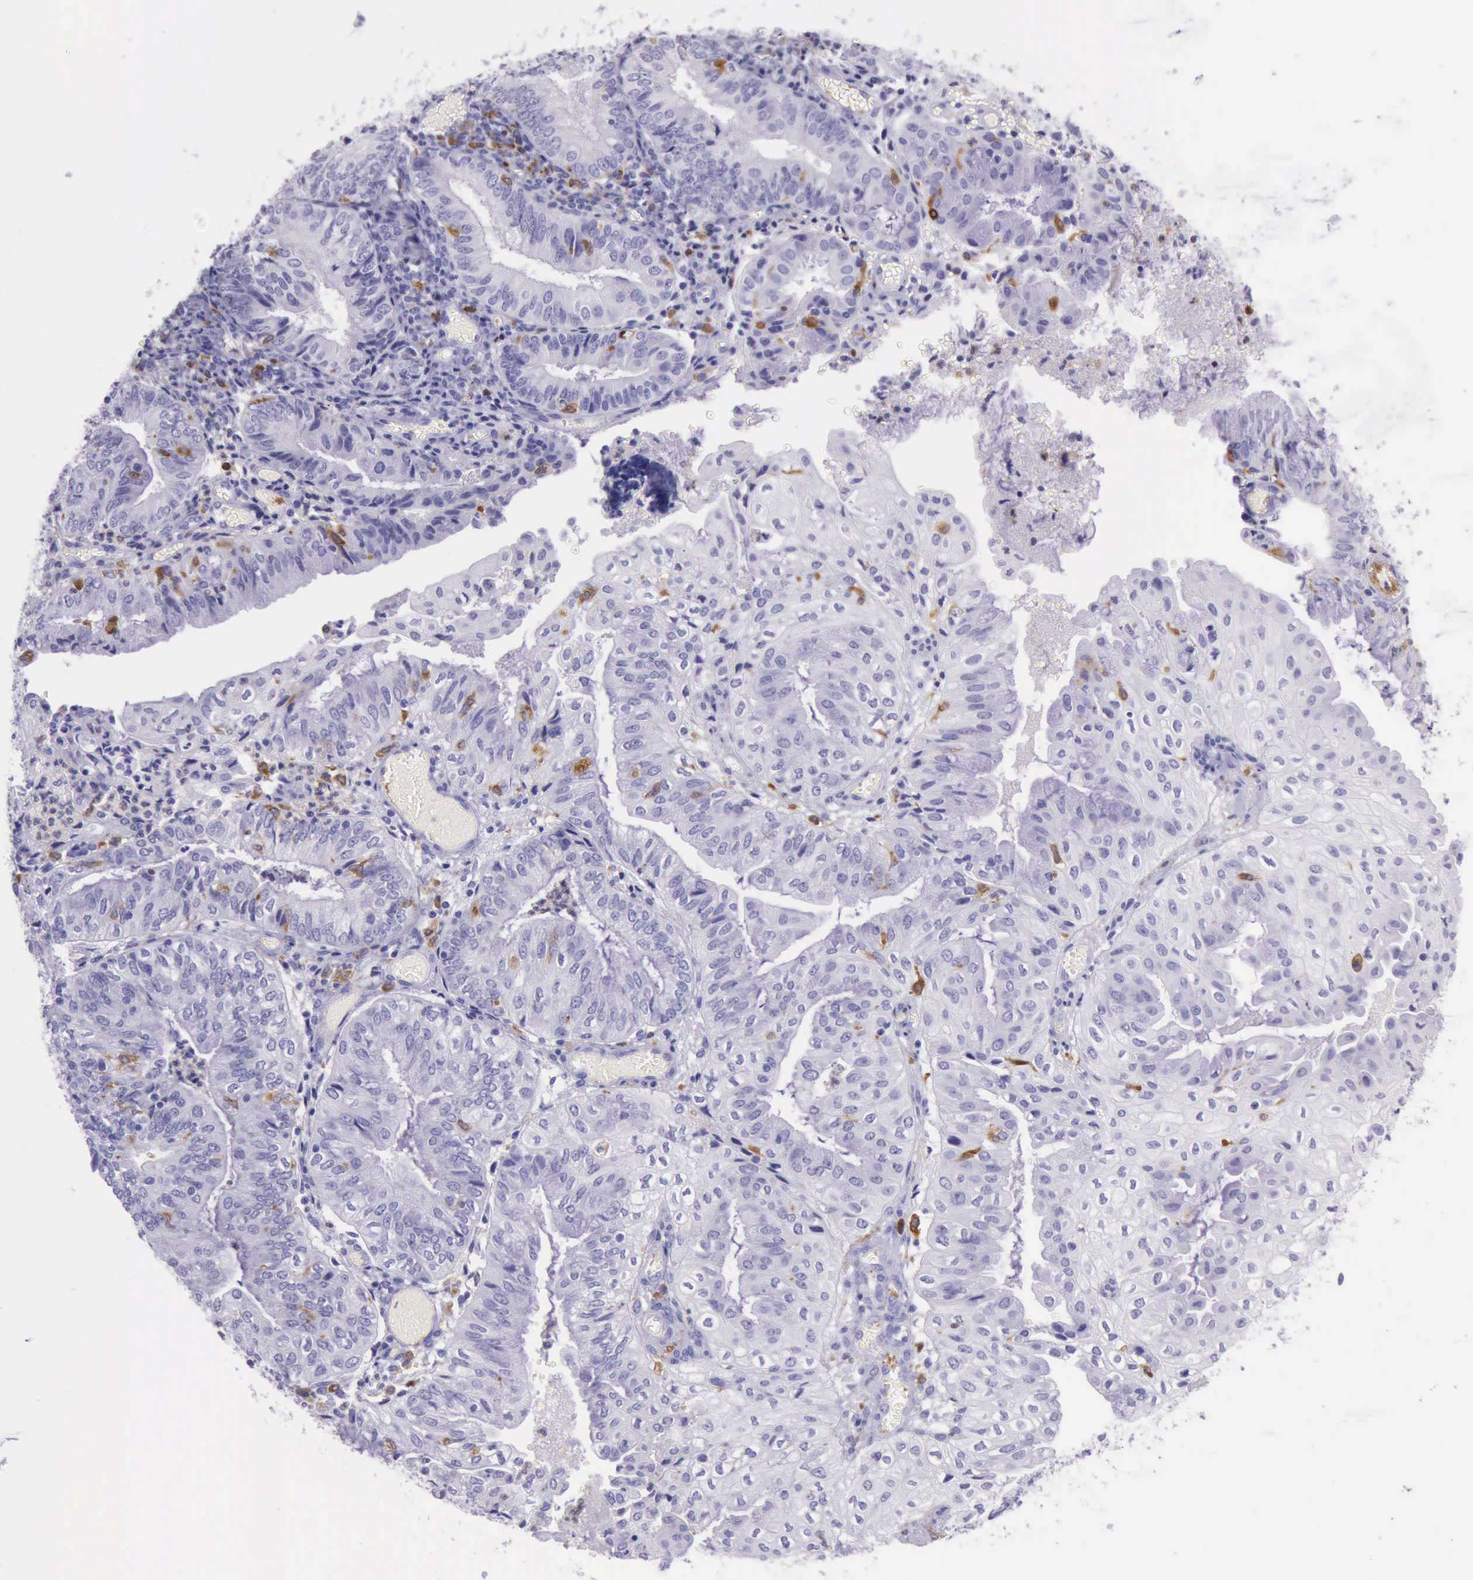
{"staining": {"intensity": "negative", "quantity": "none", "location": "none"}, "tissue": "endometrial cancer", "cell_type": "Tumor cells", "image_type": "cancer", "snomed": [{"axis": "morphology", "description": "Adenocarcinoma, NOS"}, {"axis": "topography", "description": "Endometrium"}], "caption": "There is no significant staining in tumor cells of endometrial cancer (adenocarcinoma). (Immunohistochemistry (ihc), brightfield microscopy, high magnification).", "gene": "BTK", "patient": {"sex": "female", "age": 55}}